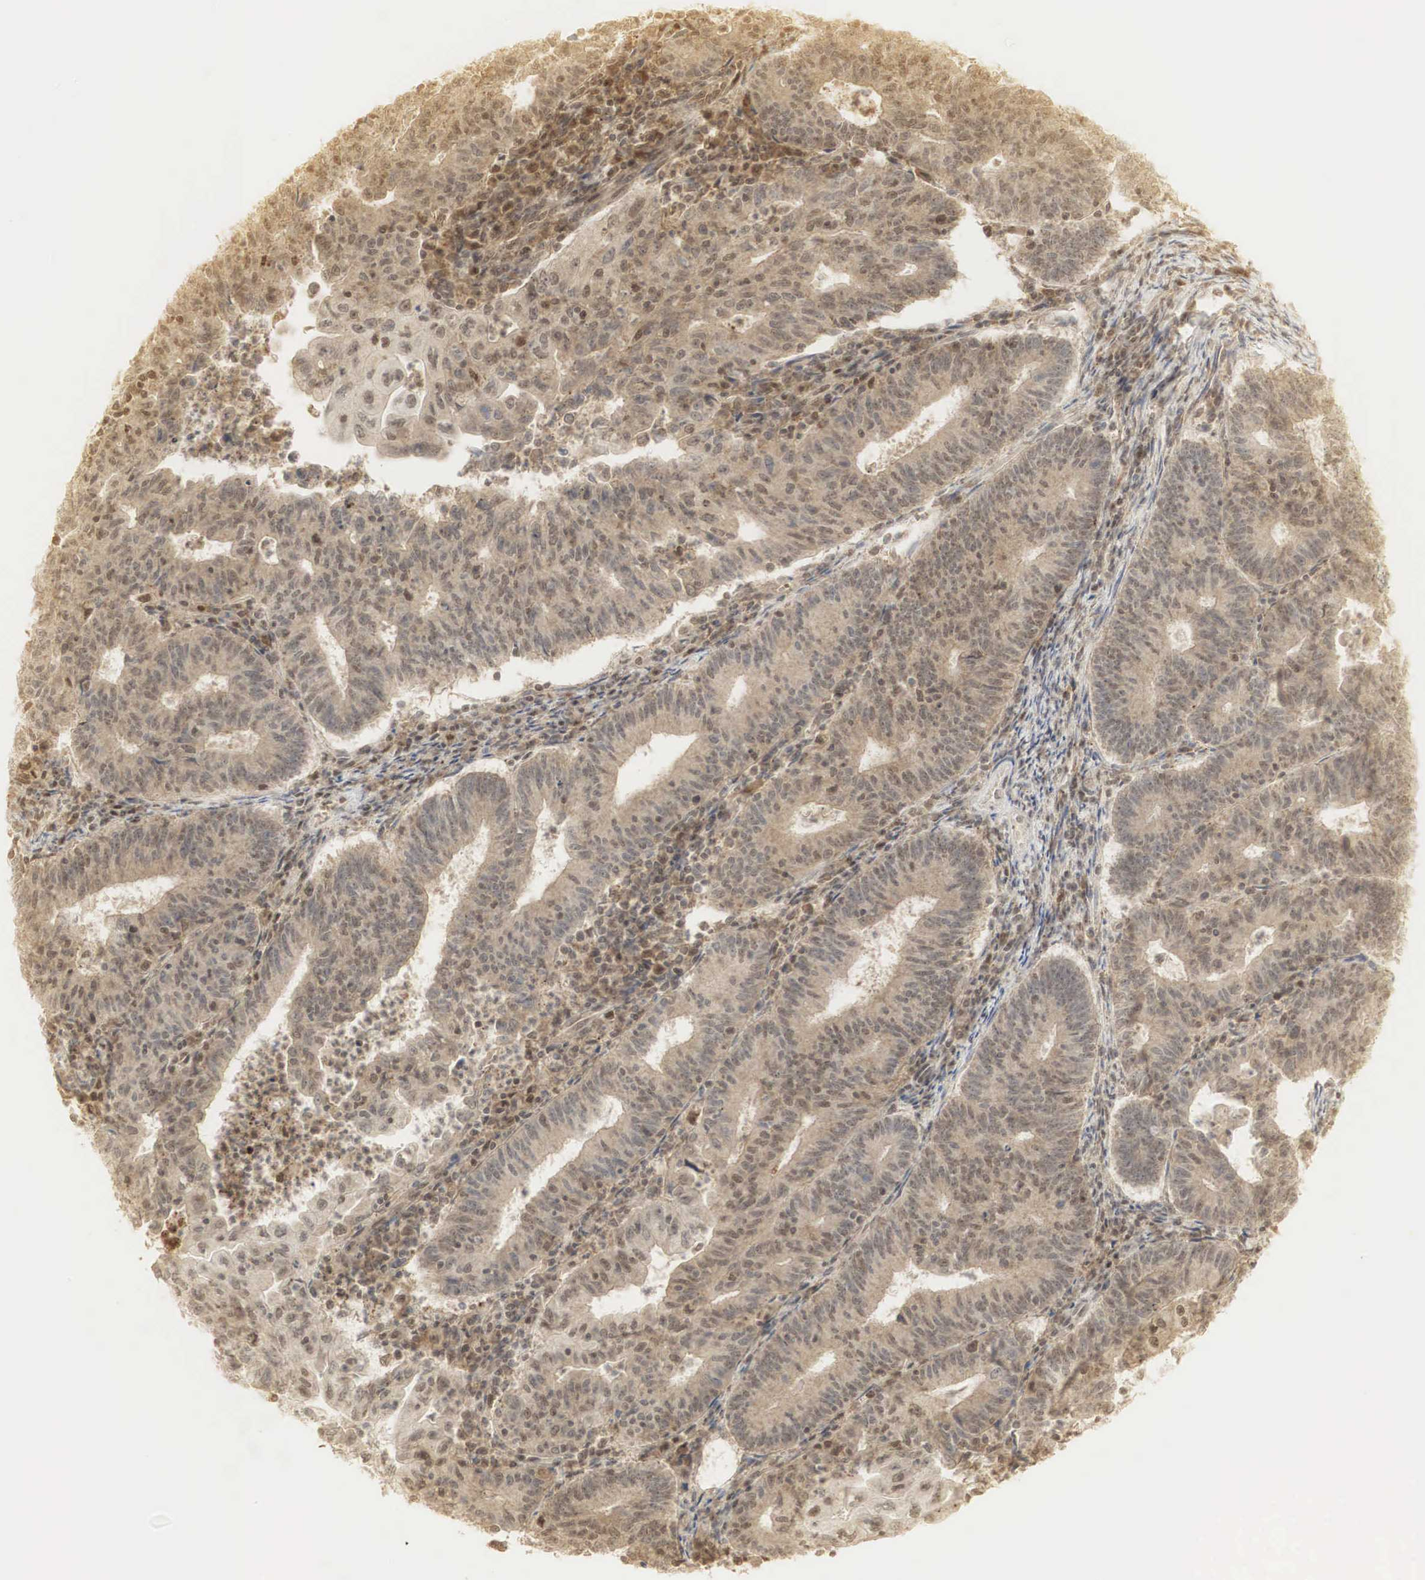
{"staining": {"intensity": "strong", "quantity": ">75%", "location": "cytoplasmic/membranous,nuclear"}, "tissue": "endometrial cancer", "cell_type": "Tumor cells", "image_type": "cancer", "snomed": [{"axis": "morphology", "description": "Adenocarcinoma, NOS"}, {"axis": "topography", "description": "Endometrium"}], "caption": "Endometrial cancer (adenocarcinoma) tissue reveals strong cytoplasmic/membranous and nuclear staining in approximately >75% of tumor cells, visualized by immunohistochemistry. (DAB (3,3'-diaminobenzidine) IHC, brown staining for protein, blue staining for nuclei).", "gene": "RNF113A", "patient": {"sex": "female", "age": 60}}